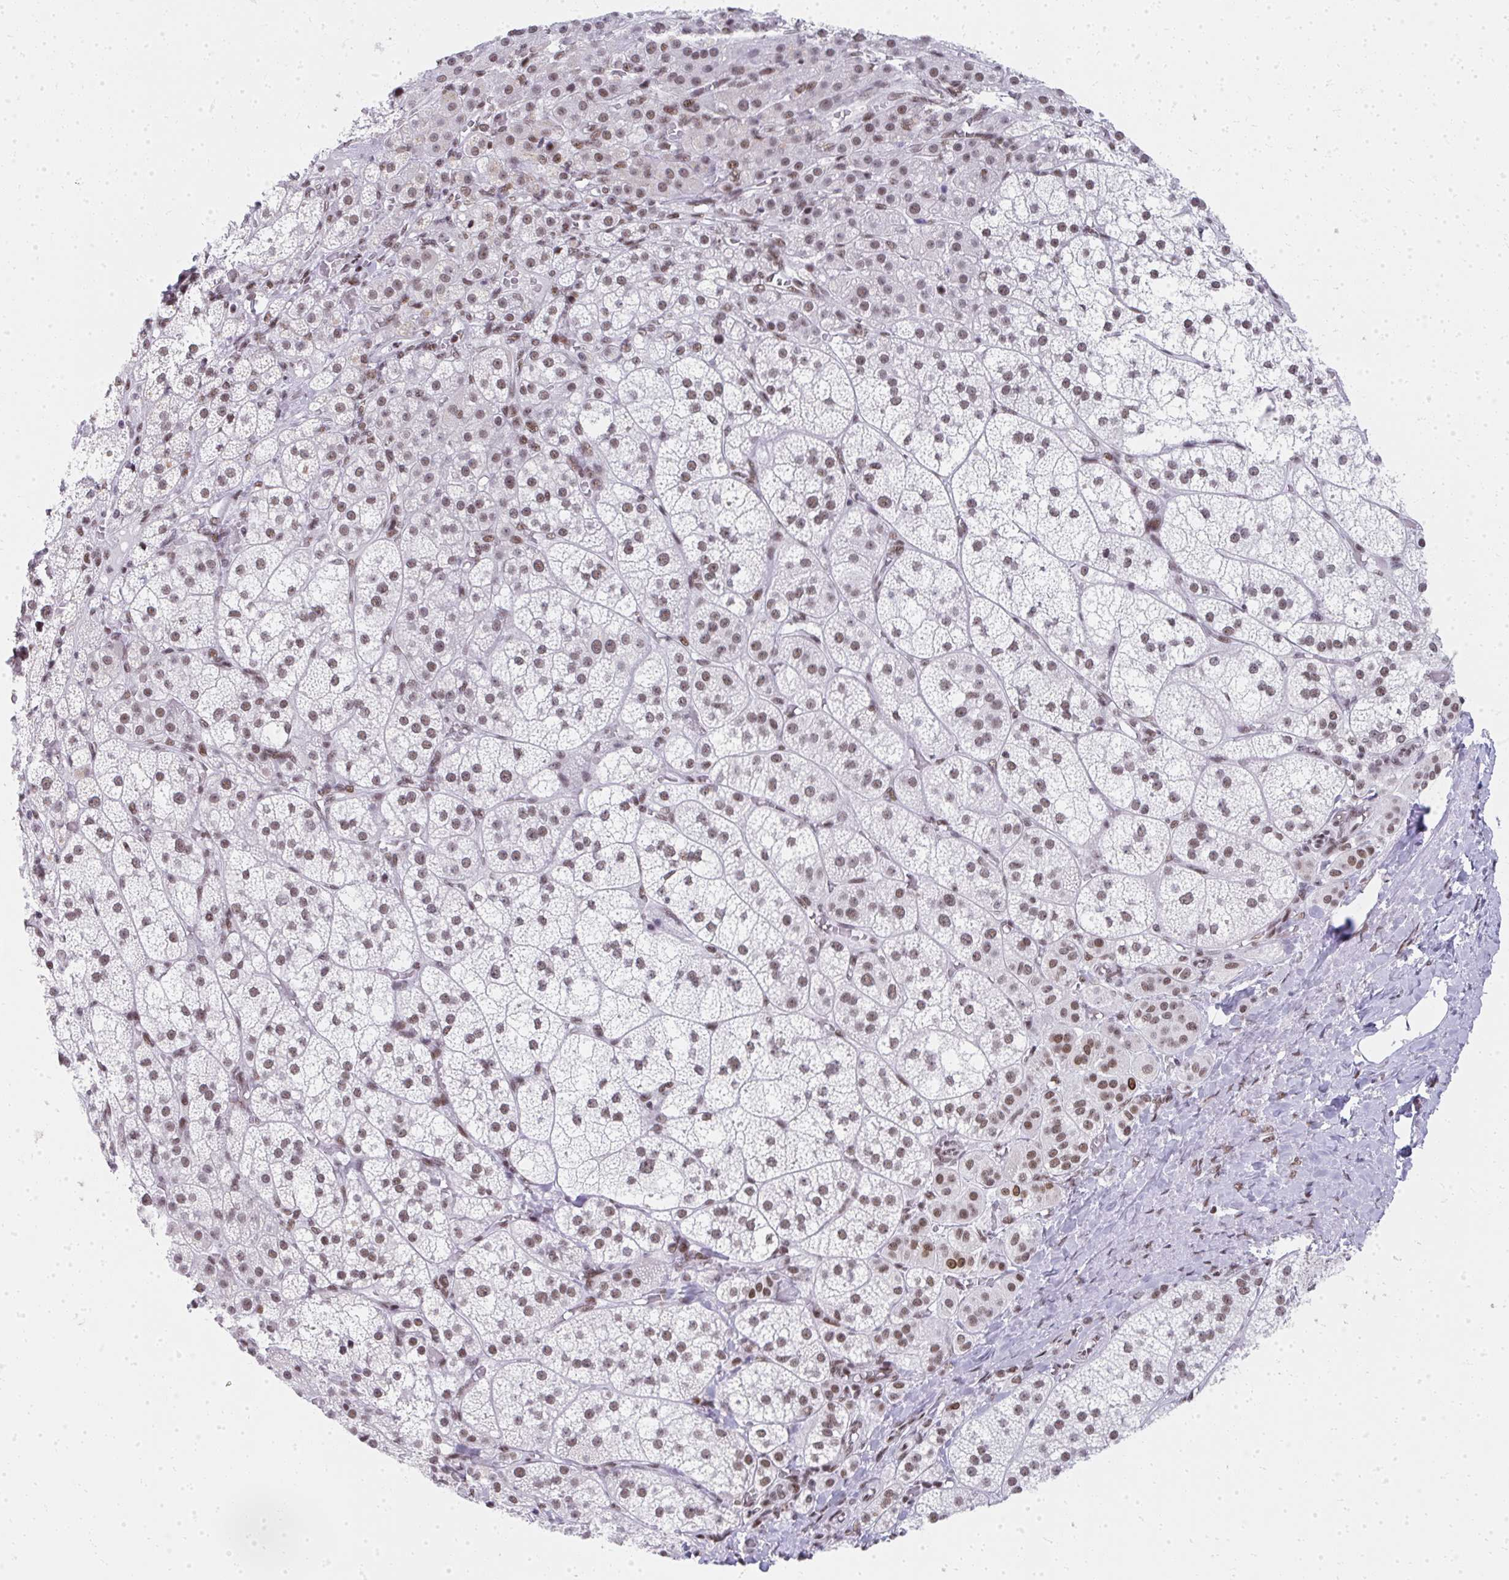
{"staining": {"intensity": "moderate", "quantity": ">75%", "location": "nuclear"}, "tissue": "adrenal gland", "cell_type": "Glandular cells", "image_type": "normal", "snomed": [{"axis": "morphology", "description": "Normal tissue, NOS"}, {"axis": "topography", "description": "Adrenal gland"}], "caption": "Immunohistochemistry photomicrograph of unremarkable human adrenal gland stained for a protein (brown), which reveals medium levels of moderate nuclear positivity in about >75% of glandular cells.", "gene": "CREBBP", "patient": {"sex": "female", "age": 60}}